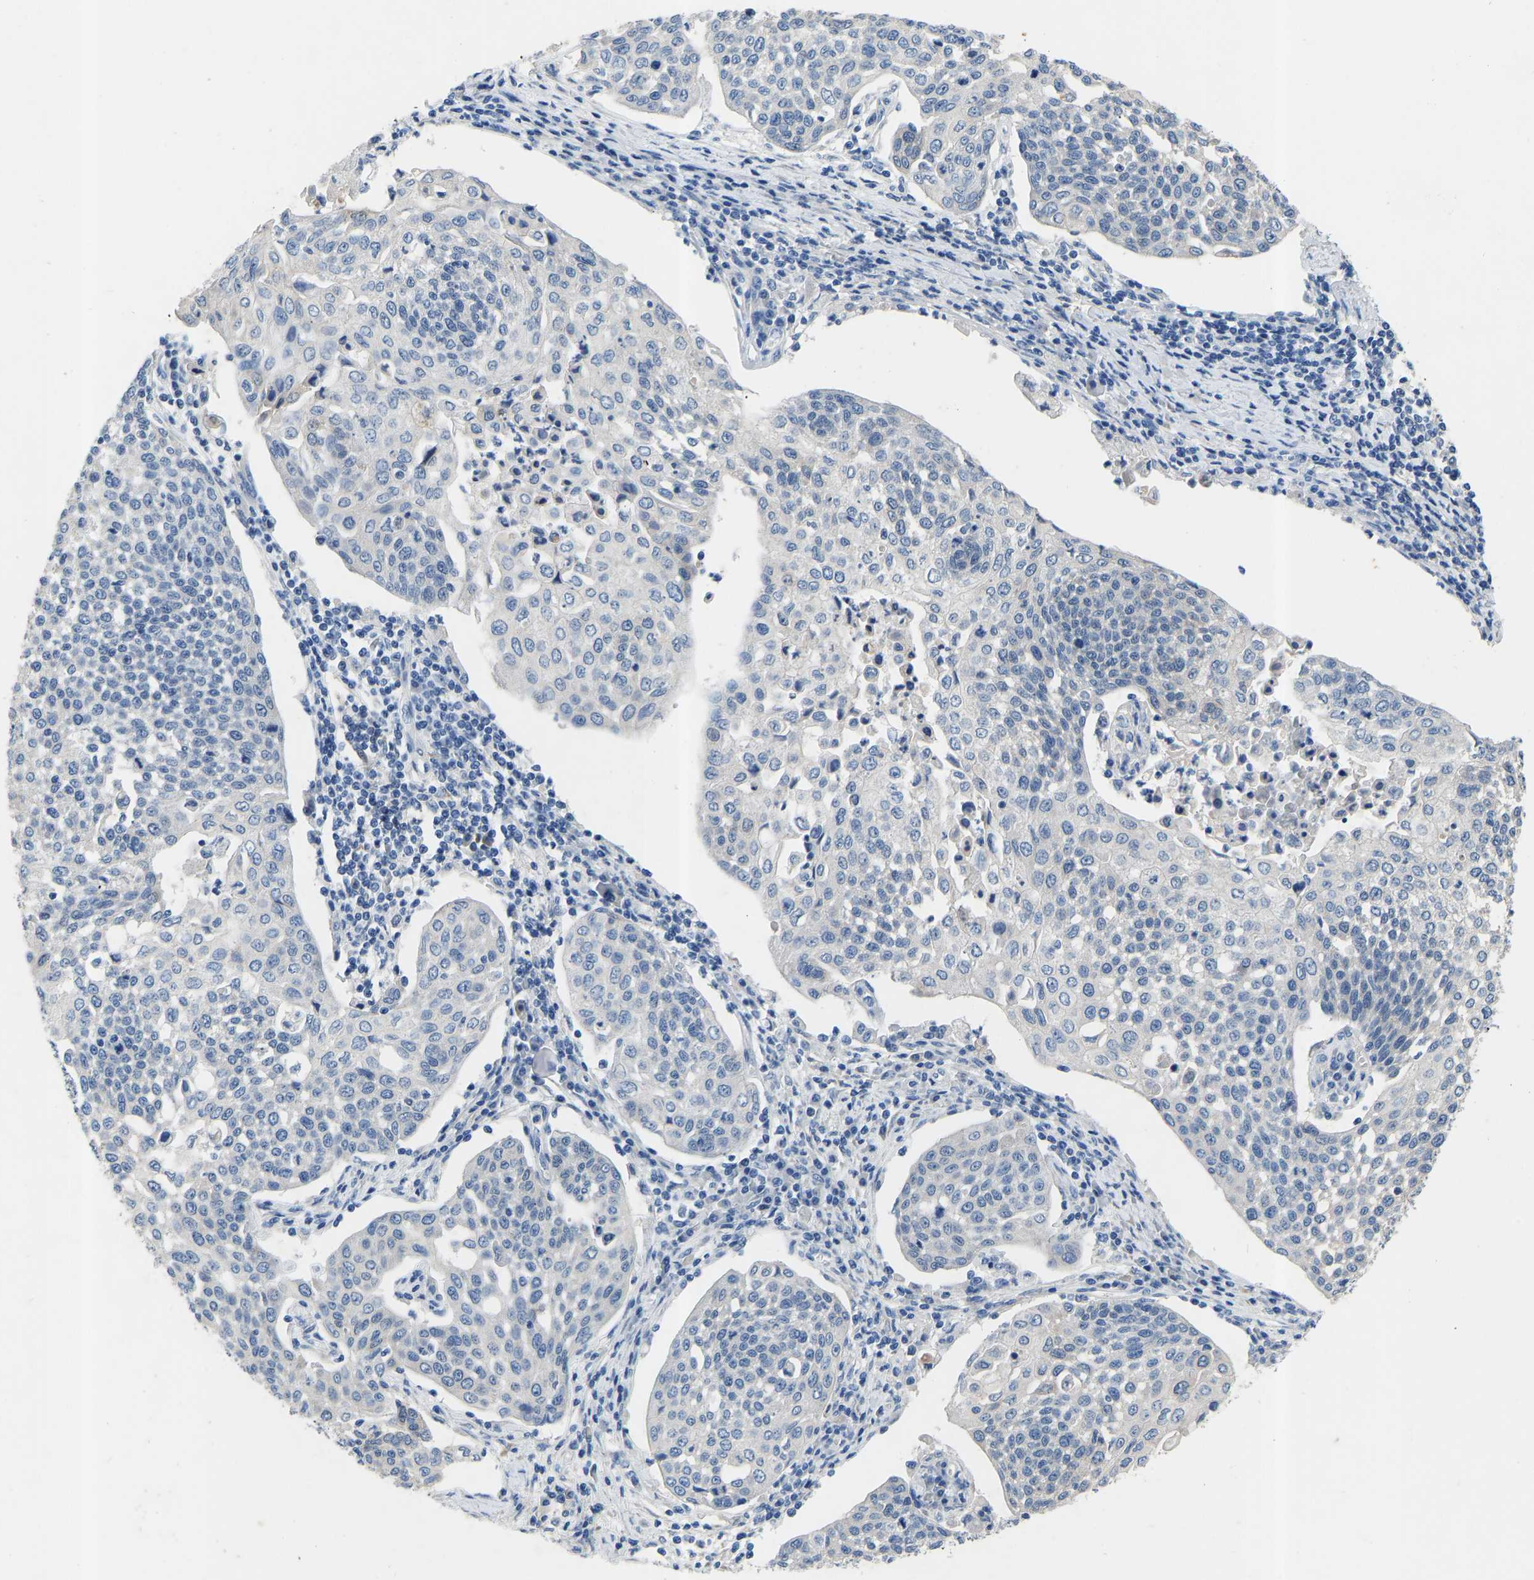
{"staining": {"intensity": "negative", "quantity": "none", "location": "none"}, "tissue": "cervical cancer", "cell_type": "Tumor cells", "image_type": "cancer", "snomed": [{"axis": "morphology", "description": "Squamous cell carcinoma, NOS"}, {"axis": "topography", "description": "Cervix"}], "caption": "Immunohistochemistry (IHC) photomicrograph of human cervical cancer stained for a protein (brown), which shows no staining in tumor cells. The staining is performed using DAB brown chromogen with nuclei counter-stained in using hematoxylin.", "gene": "RBP1", "patient": {"sex": "female", "age": 34}}